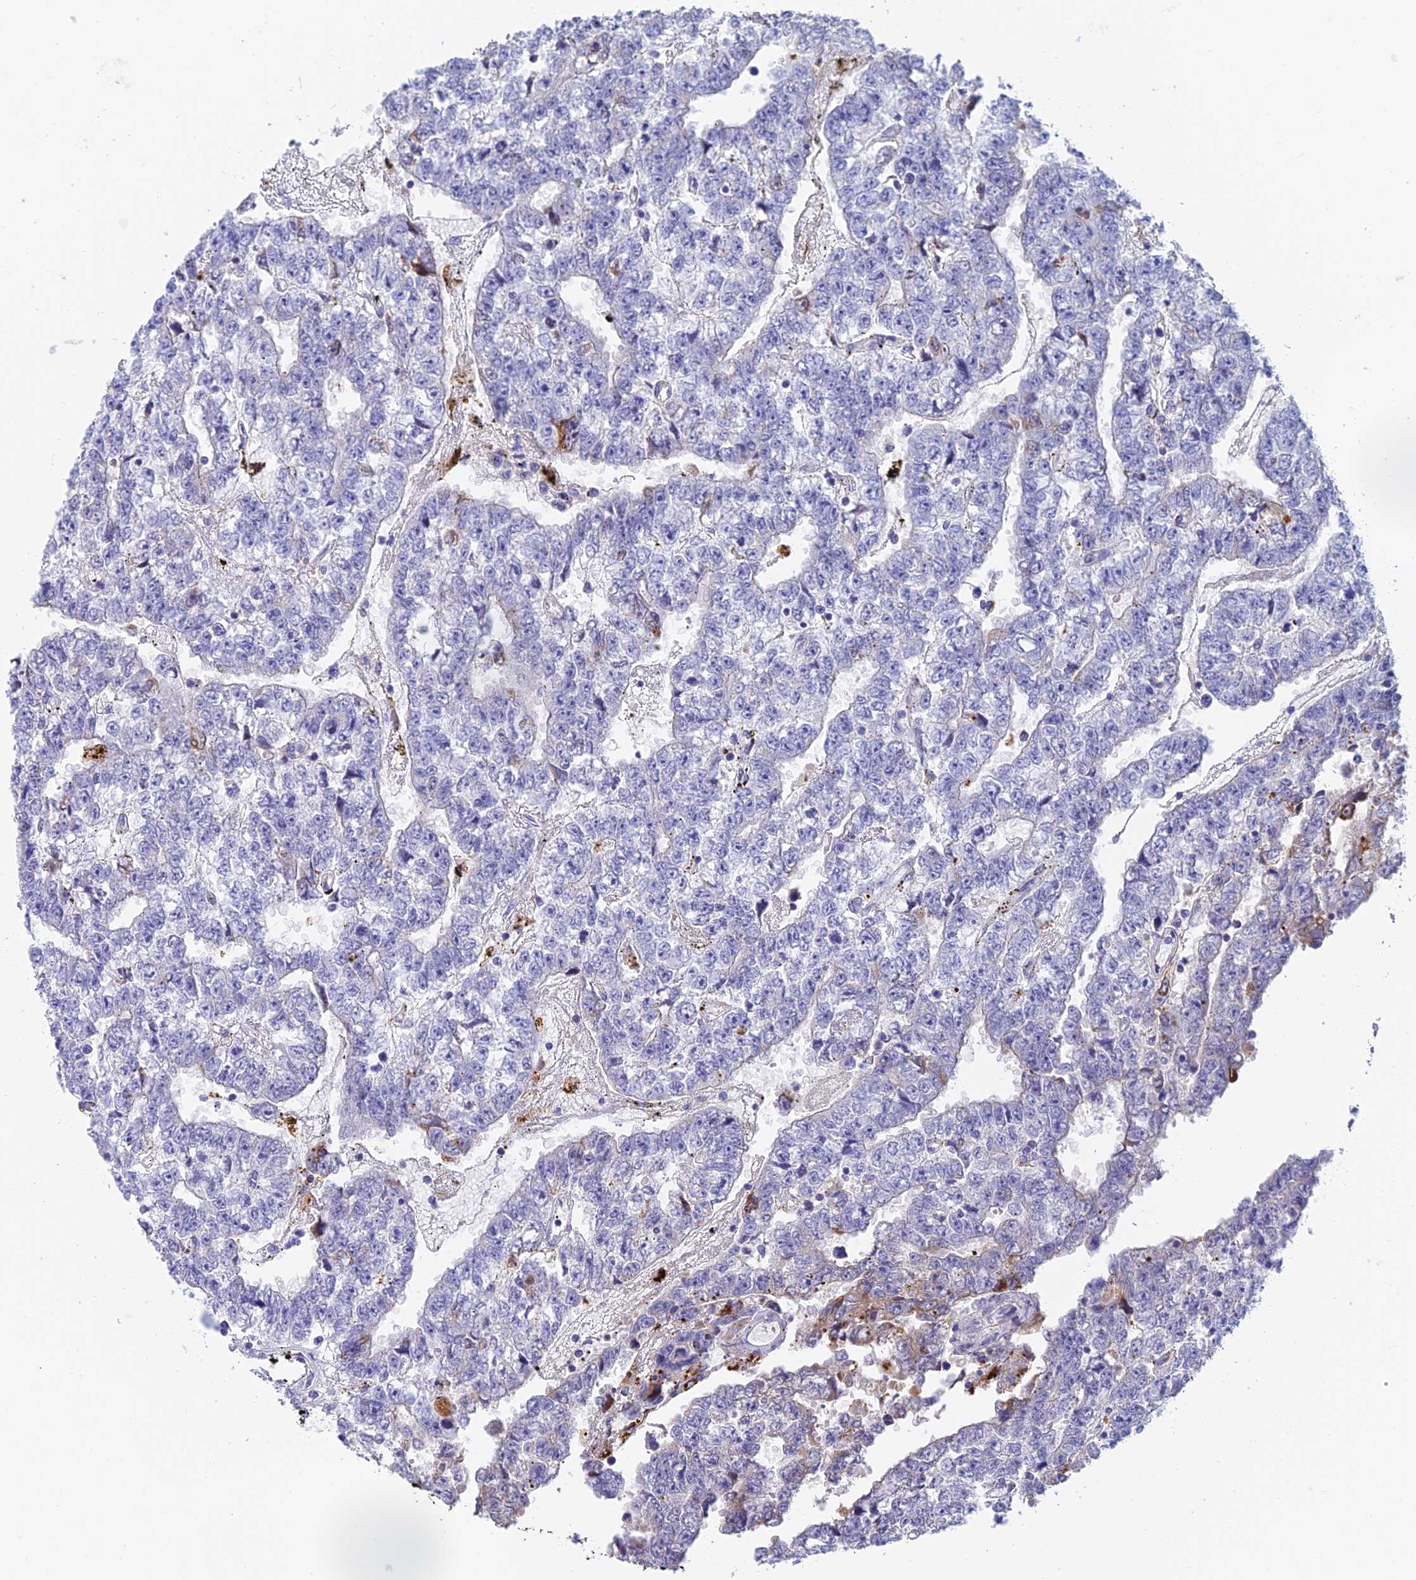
{"staining": {"intensity": "negative", "quantity": "none", "location": "none"}, "tissue": "testis cancer", "cell_type": "Tumor cells", "image_type": "cancer", "snomed": [{"axis": "morphology", "description": "Carcinoma, Embryonal, NOS"}, {"axis": "topography", "description": "Testis"}], "caption": "IHC photomicrograph of neoplastic tissue: testis embryonal carcinoma stained with DAB (3,3'-diaminobenzidine) shows no significant protein staining in tumor cells.", "gene": "ADAMTS13", "patient": {"sex": "male", "age": 25}}